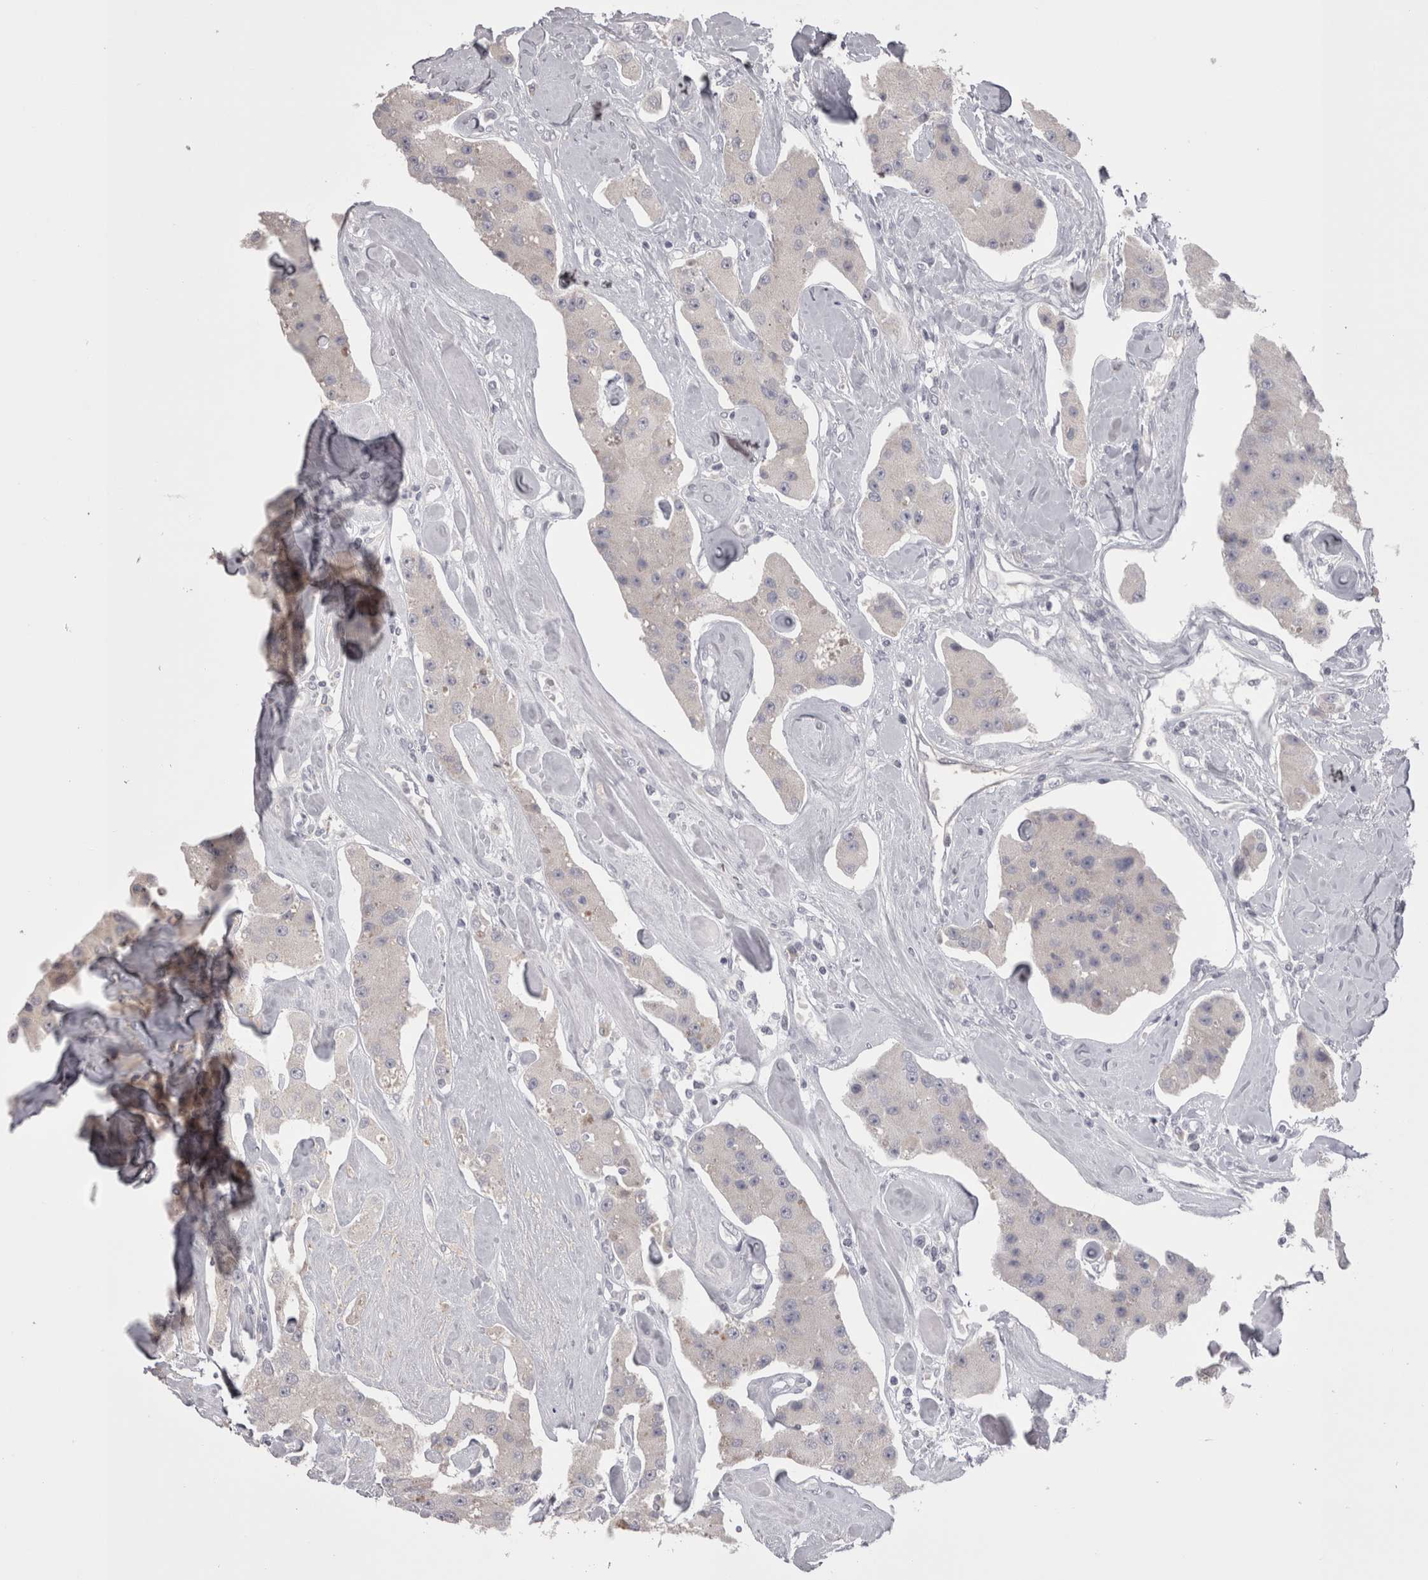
{"staining": {"intensity": "negative", "quantity": "none", "location": "none"}, "tissue": "carcinoid", "cell_type": "Tumor cells", "image_type": "cancer", "snomed": [{"axis": "morphology", "description": "Carcinoid, malignant, NOS"}, {"axis": "topography", "description": "Pancreas"}], "caption": "This is an immunohistochemistry micrograph of carcinoid. There is no expression in tumor cells.", "gene": "SAA4", "patient": {"sex": "male", "age": 41}}